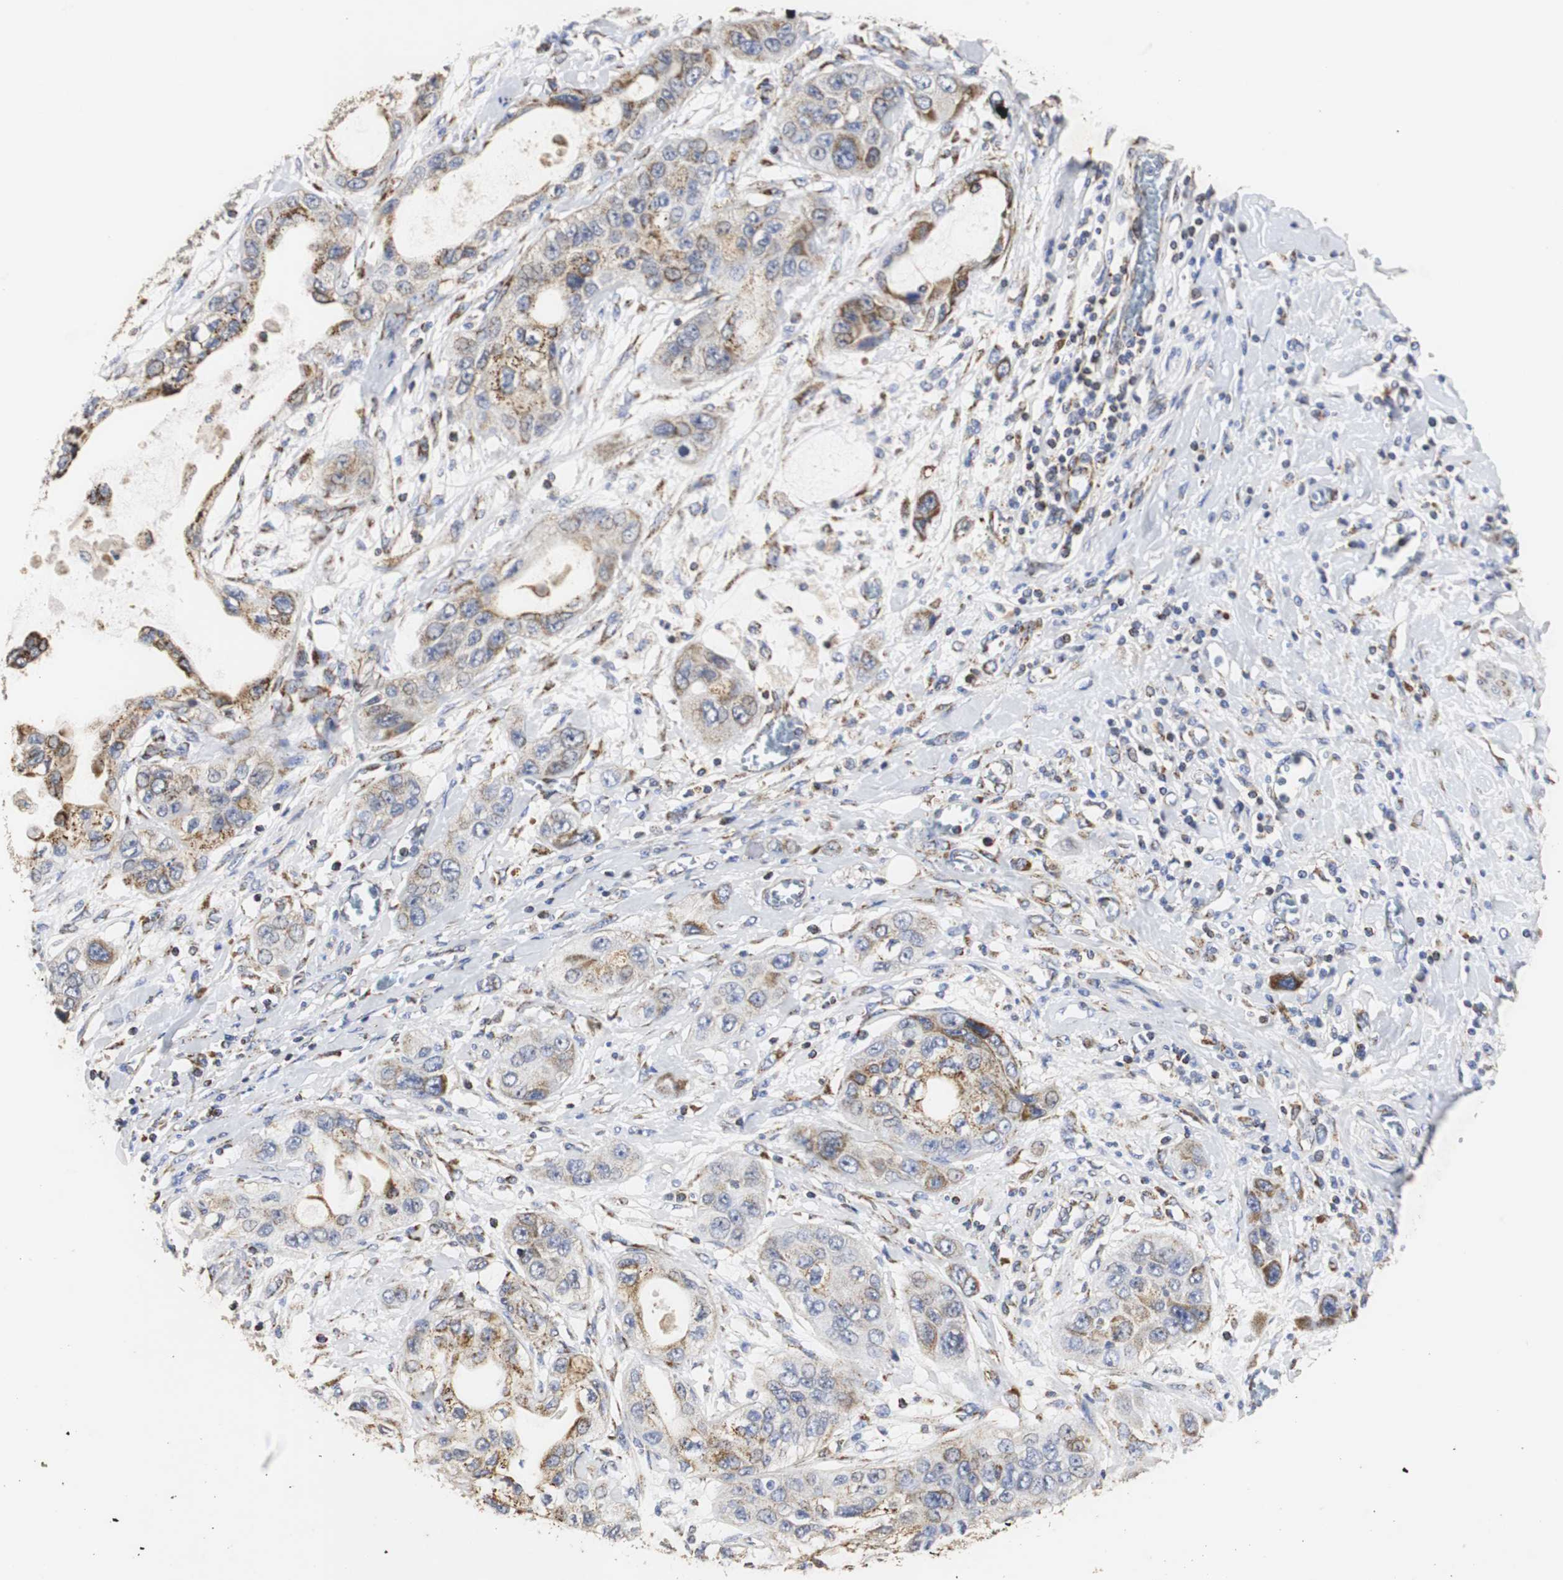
{"staining": {"intensity": "moderate", "quantity": "25%-75%", "location": "cytoplasmic/membranous"}, "tissue": "pancreatic cancer", "cell_type": "Tumor cells", "image_type": "cancer", "snomed": [{"axis": "morphology", "description": "Adenocarcinoma, NOS"}, {"axis": "topography", "description": "Pancreas"}], "caption": "Protein staining by IHC displays moderate cytoplasmic/membranous staining in about 25%-75% of tumor cells in pancreatic cancer.", "gene": "HSD17B10", "patient": {"sex": "female", "age": 70}}